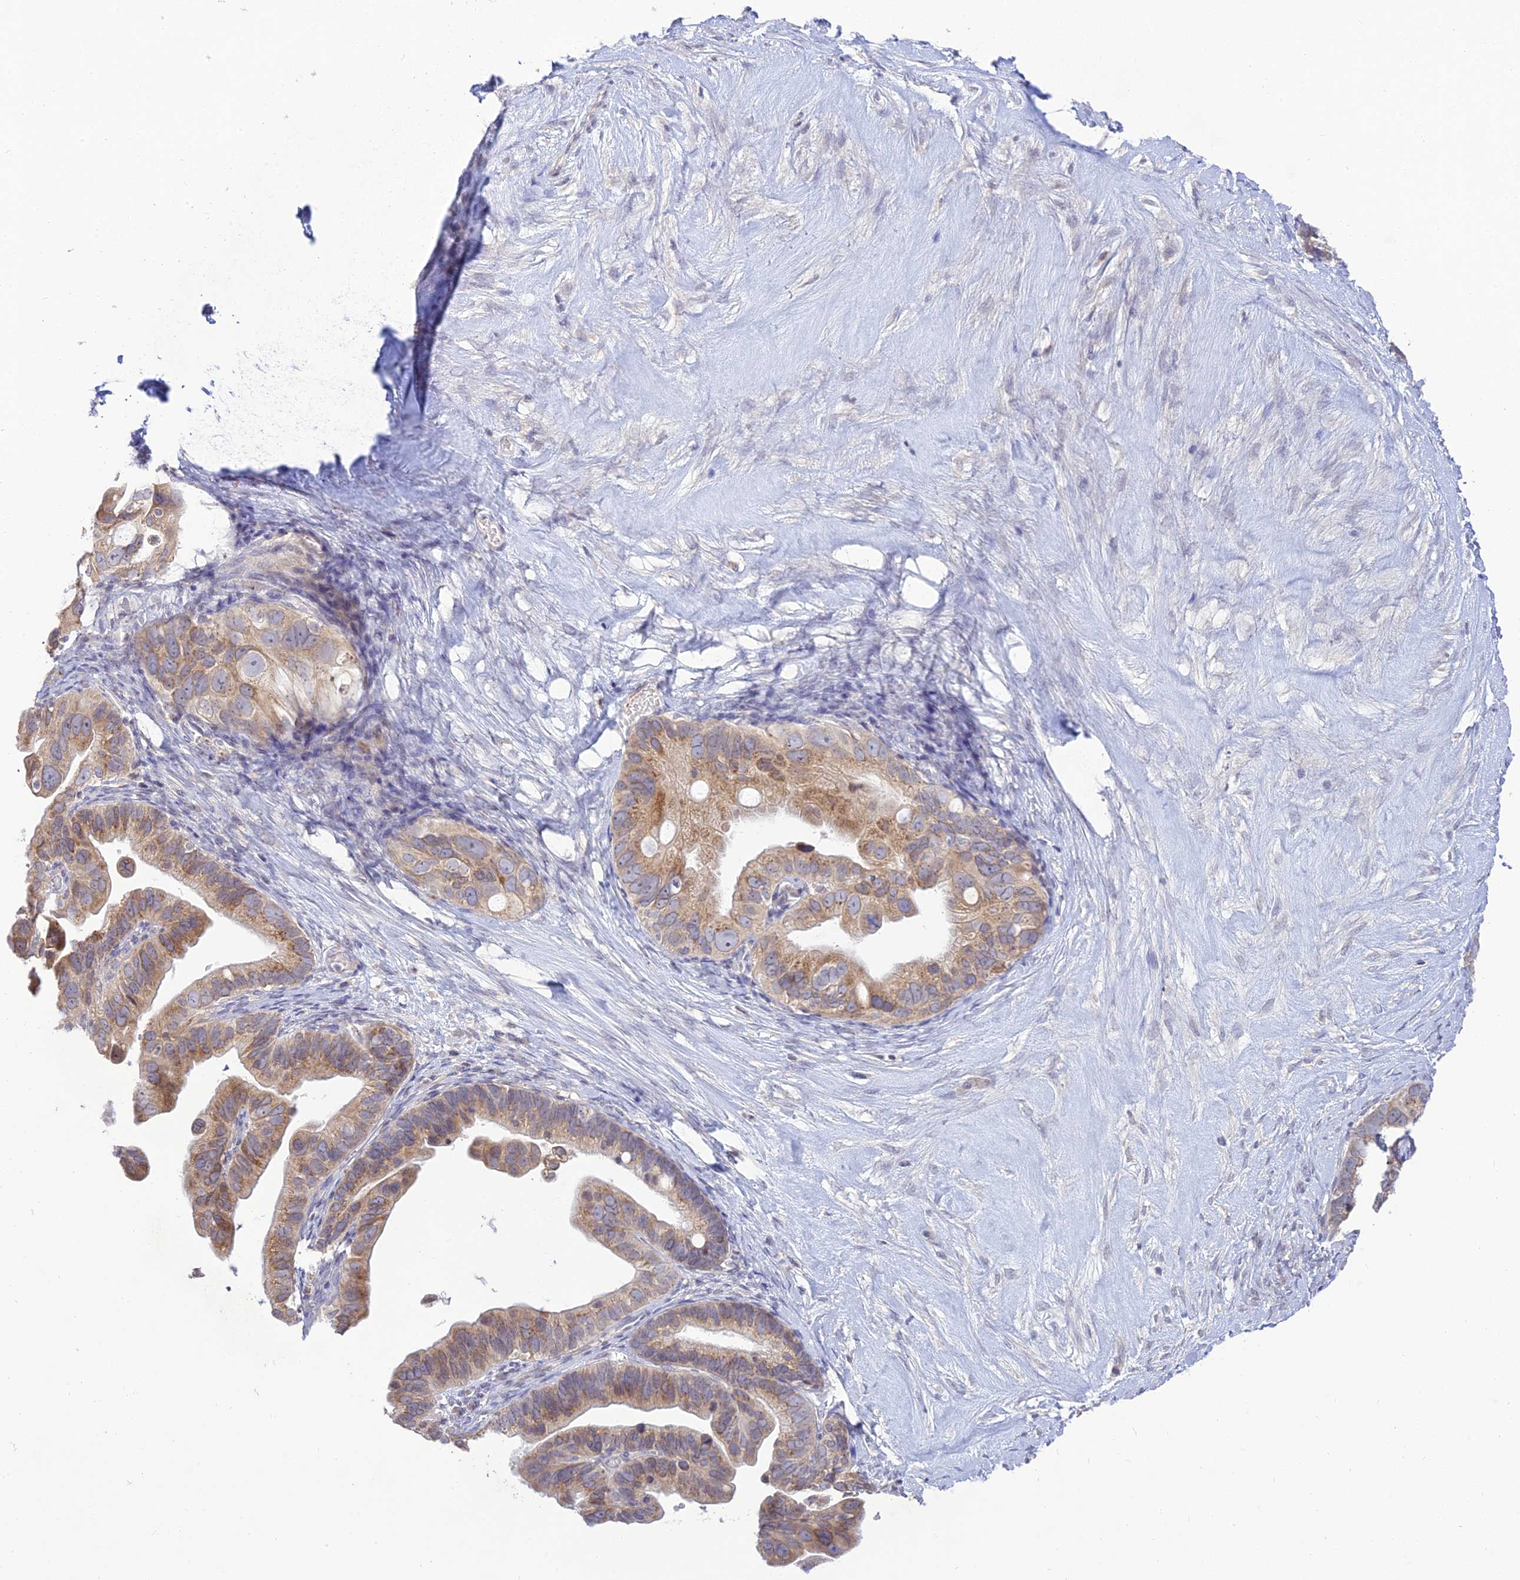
{"staining": {"intensity": "moderate", "quantity": ">75%", "location": "cytoplasmic/membranous"}, "tissue": "ovarian cancer", "cell_type": "Tumor cells", "image_type": "cancer", "snomed": [{"axis": "morphology", "description": "Cystadenocarcinoma, serous, NOS"}, {"axis": "topography", "description": "Ovary"}], "caption": "Ovarian cancer (serous cystadenocarcinoma) stained with a protein marker demonstrates moderate staining in tumor cells.", "gene": "TMEM40", "patient": {"sex": "female", "age": 56}}